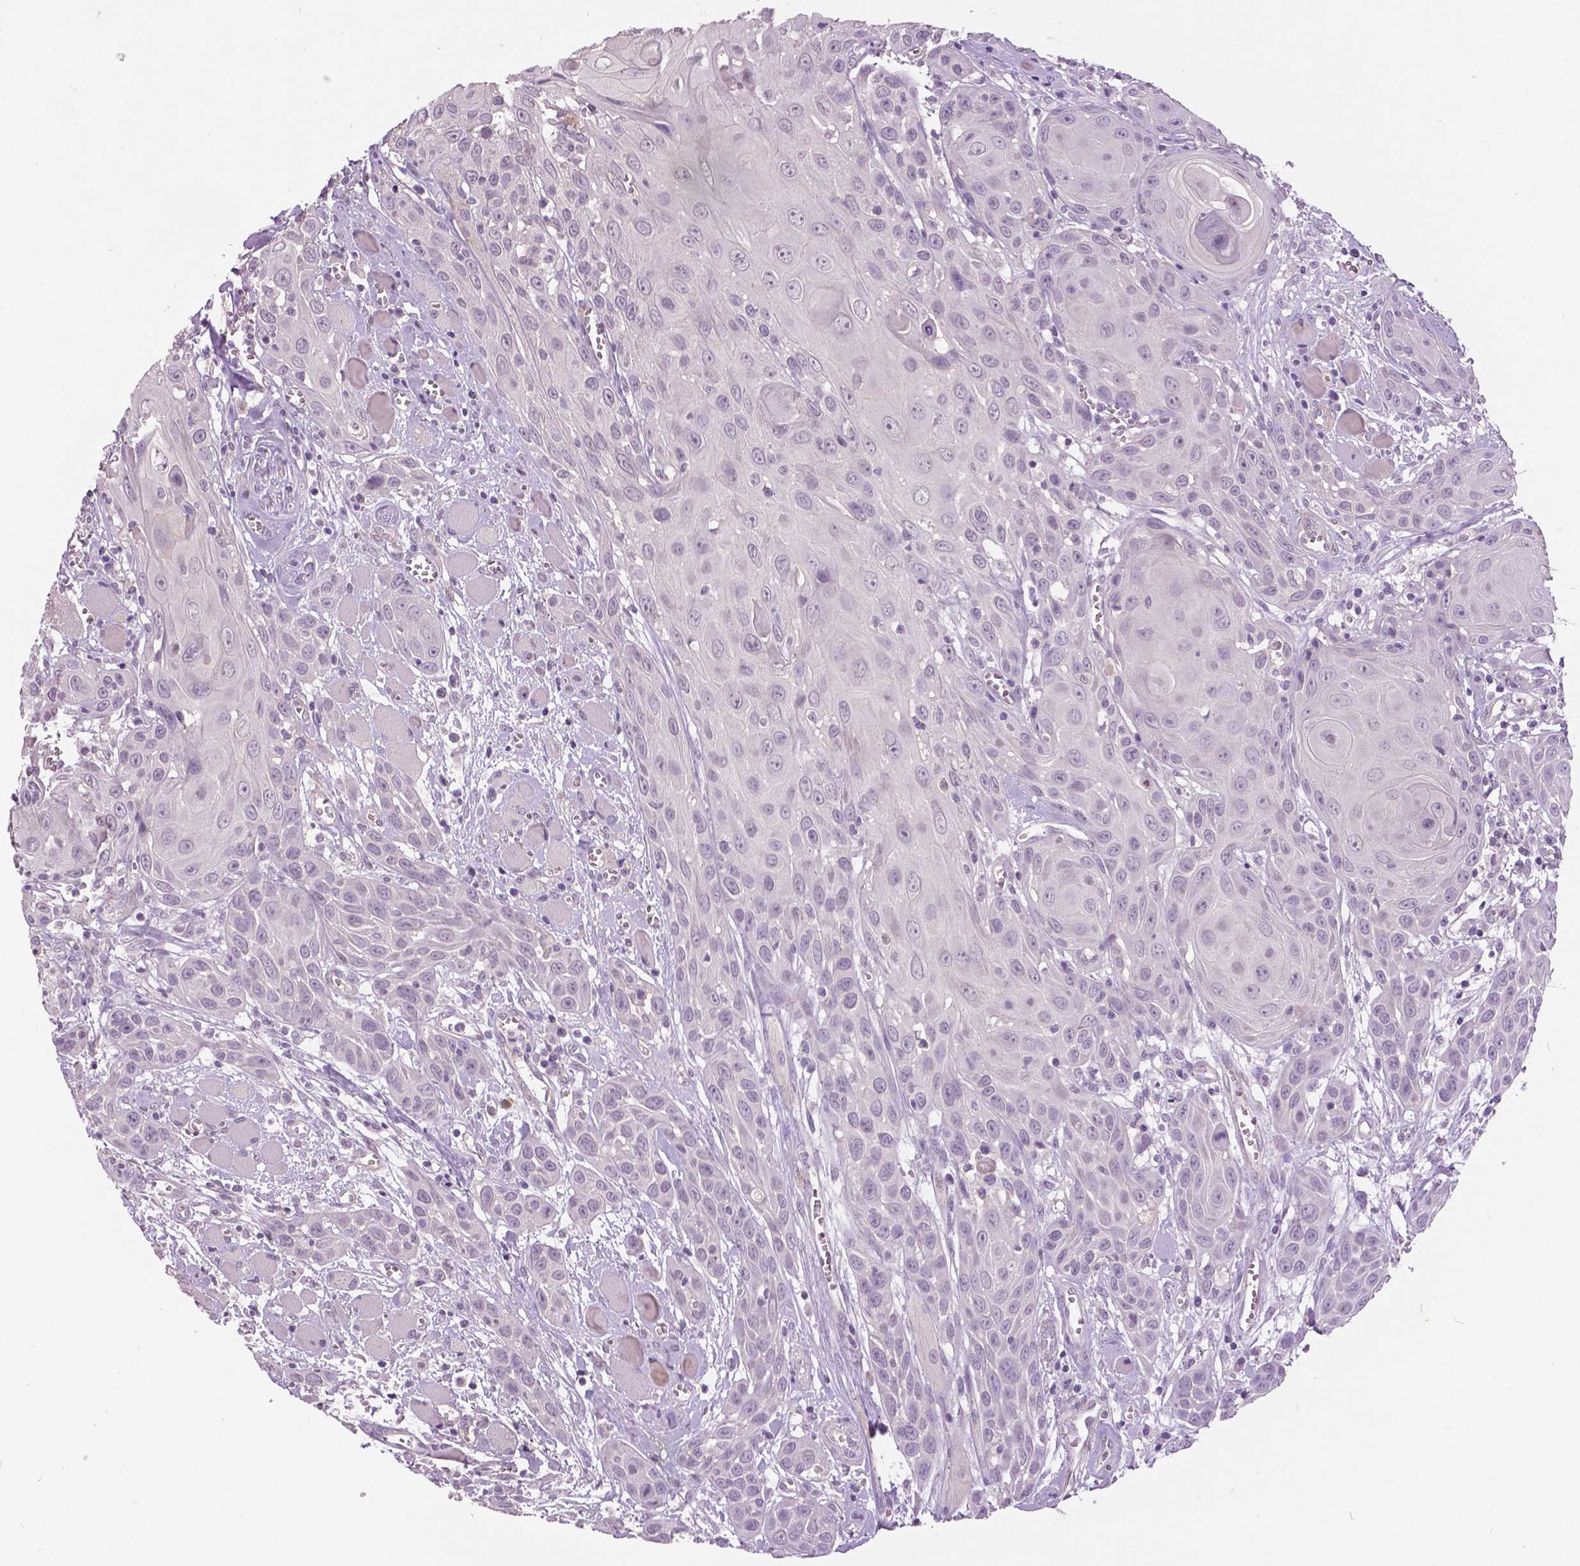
{"staining": {"intensity": "negative", "quantity": "none", "location": "none"}, "tissue": "head and neck cancer", "cell_type": "Tumor cells", "image_type": "cancer", "snomed": [{"axis": "morphology", "description": "Squamous cell carcinoma, NOS"}, {"axis": "topography", "description": "Head-Neck"}], "caption": "Immunohistochemical staining of head and neck cancer displays no significant positivity in tumor cells. (DAB (3,3'-diaminobenzidine) IHC visualized using brightfield microscopy, high magnification).", "gene": "GRIN2A", "patient": {"sex": "female", "age": 80}}